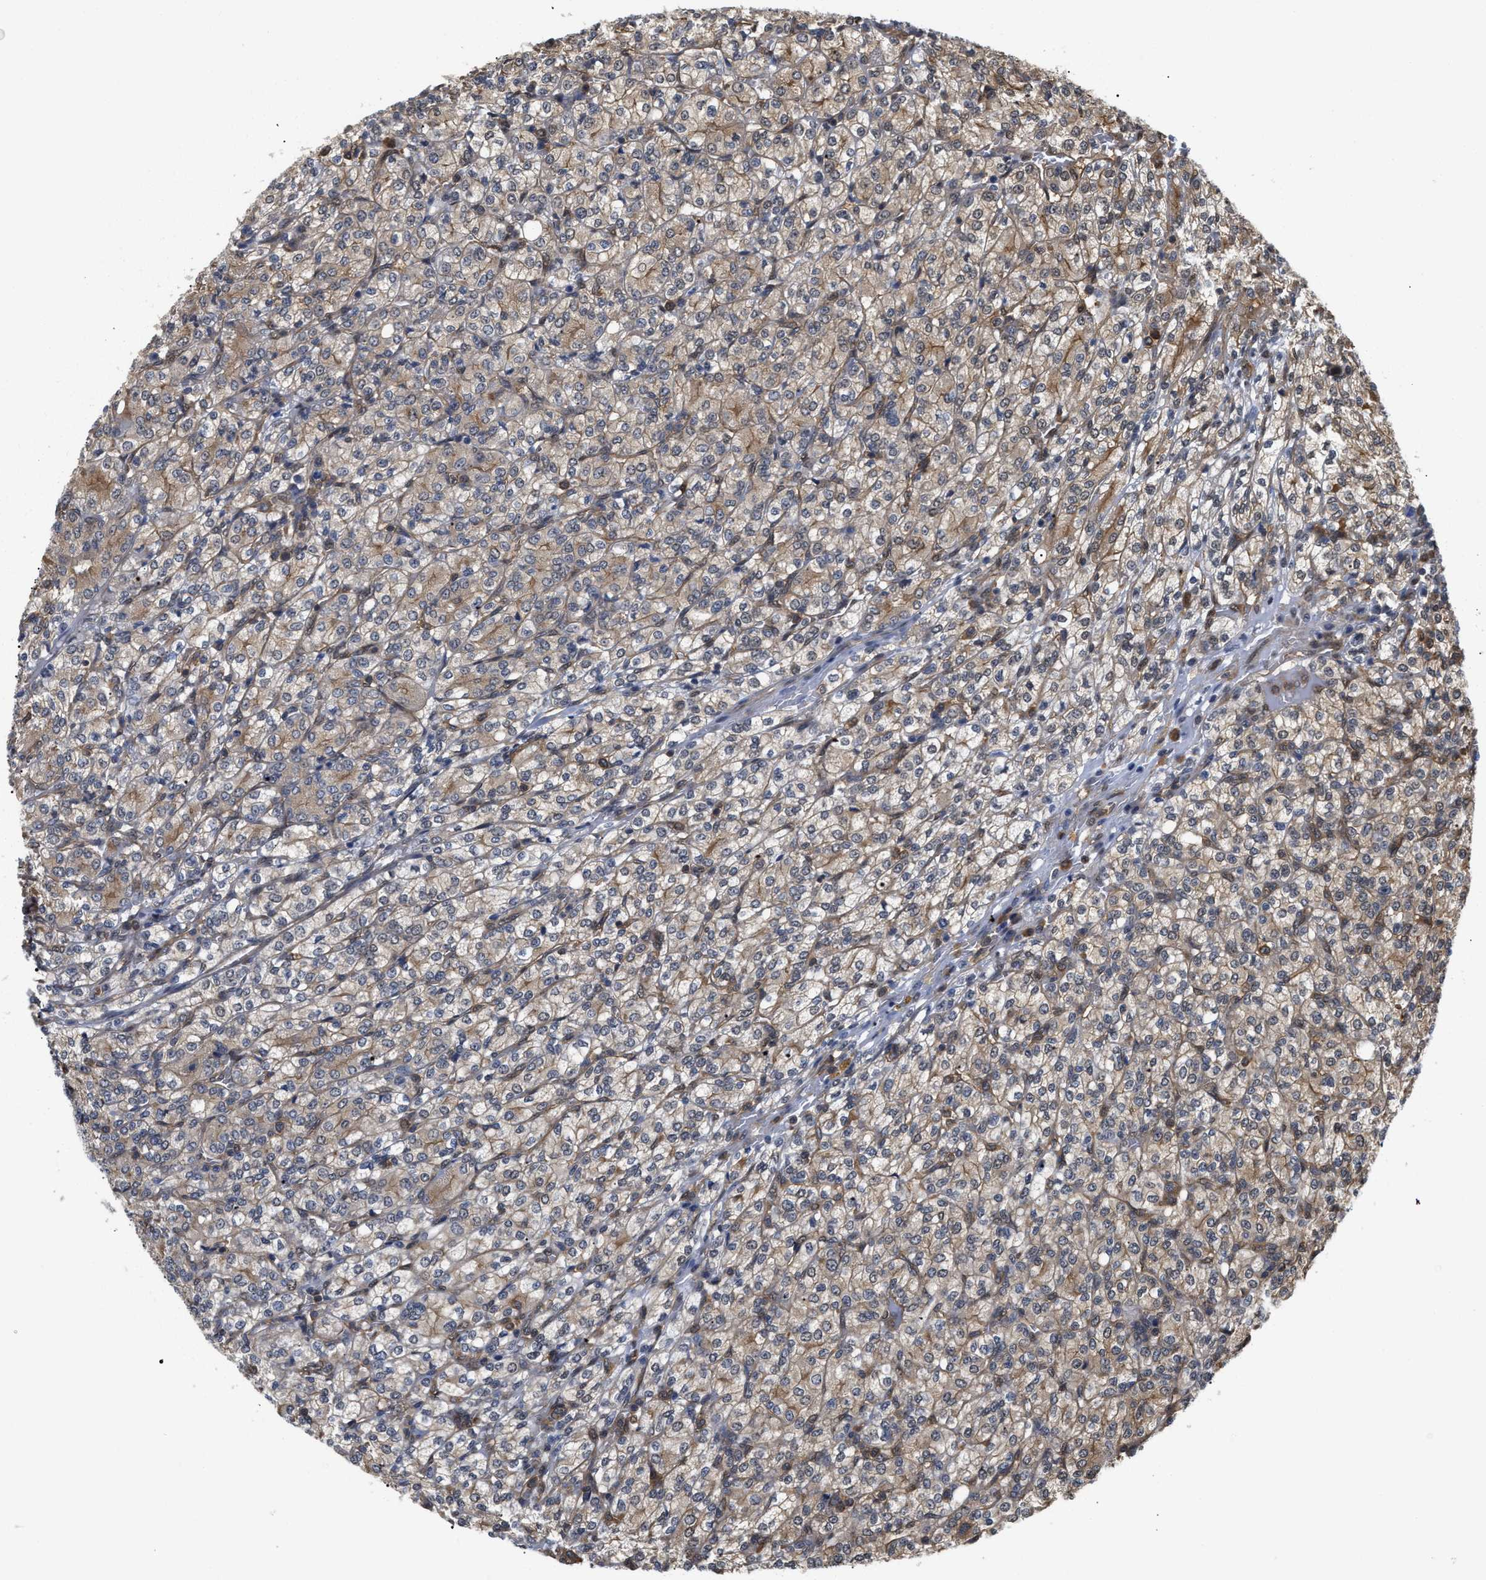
{"staining": {"intensity": "weak", "quantity": ">75%", "location": "cytoplasmic/membranous"}, "tissue": "renal cancer", "cell_type": "Tumor cells", "image_type": "cancer", "snomed": [{"axis": "morphology", "description": "Adenocarcinoma, NOS"}, {"axis": "topography", "description": "Kidney"}], "caption": "Protein expression analysis of adenocarcinoma (renal) shows weak cytoplasmic/membranous expression in approximately >75% of tumor cells. (IHC, brightfield microscopy, high magnification).", "gene": "SCAI", "patient": {"sex": "male", "age": 77}}